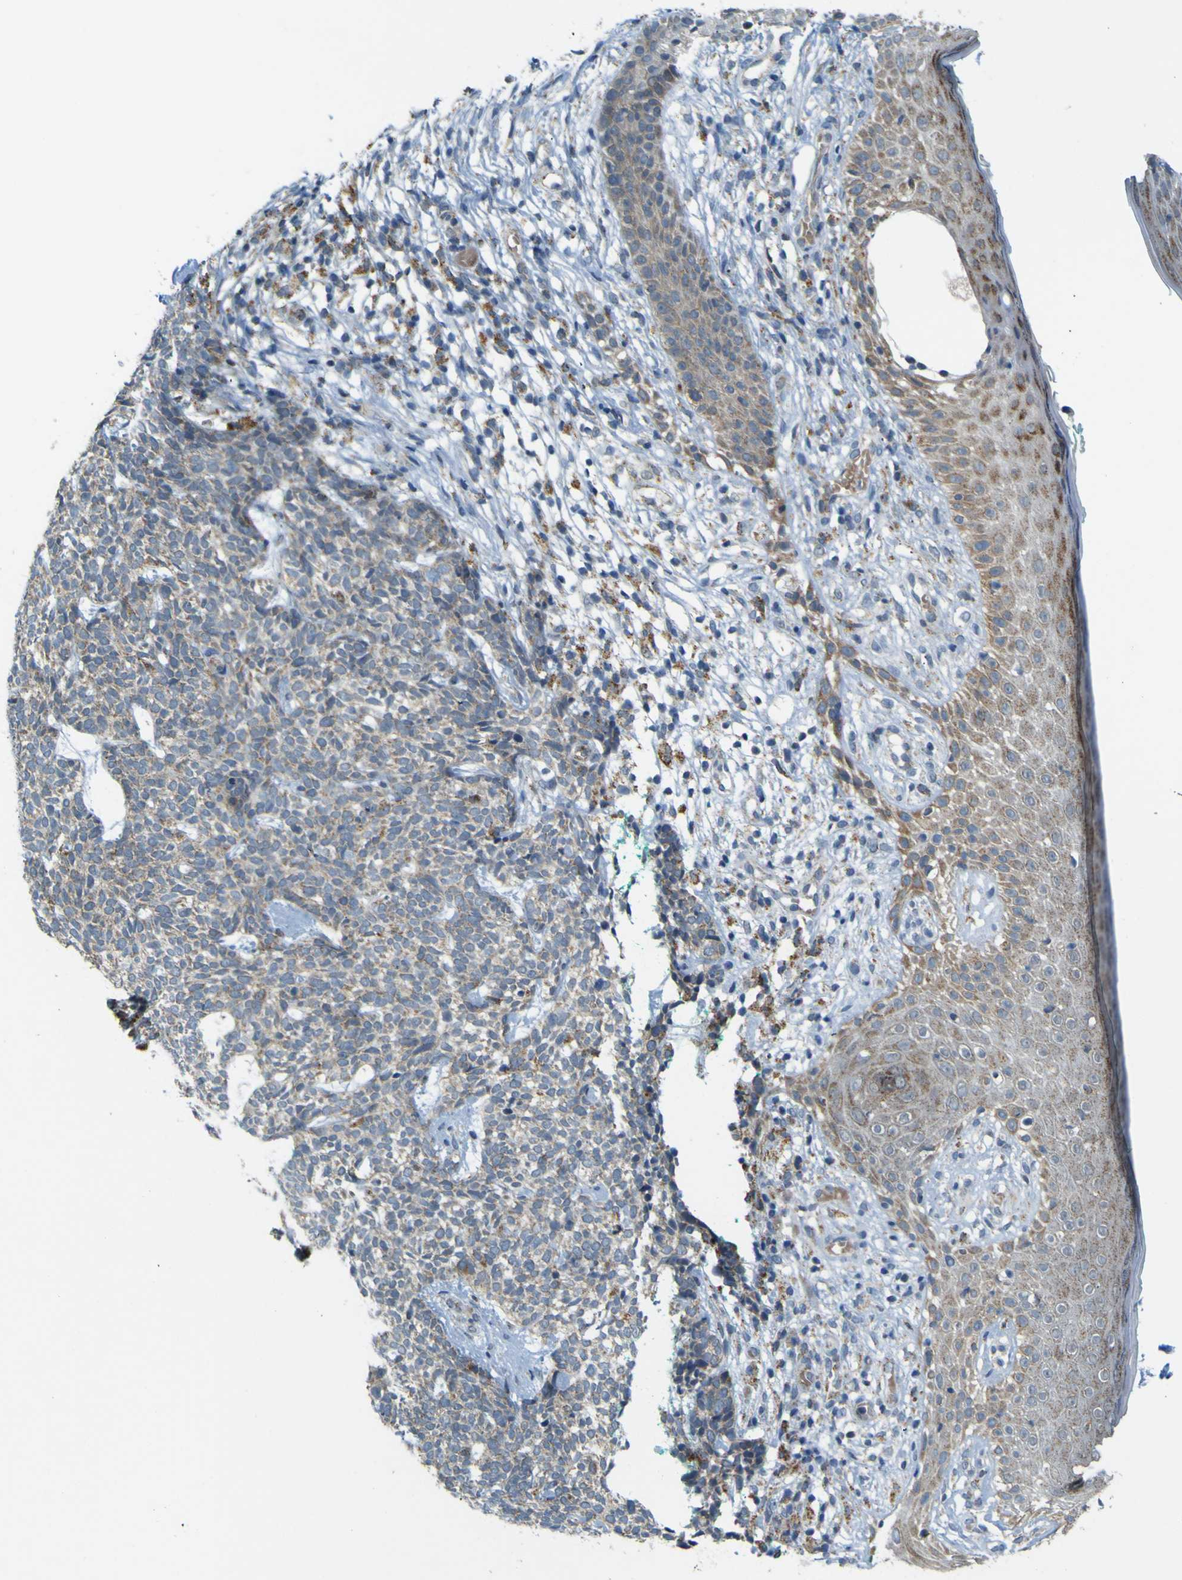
{"staining": {"intensity": "weak", "quantity": ">75%", "location": "cytoplasmic/membranous"}, "tissue": "skin cancer", "cell_type": "Tumor cells", "image_type": "cancer", "snomed": [{"axis": "morphology", "description": "Basal cell carcinoma"}, {"axis": "topography", "description": "Skin"}], "caption": "A micrograph of human basal cell carcinoma (skin) stained for a protein displays weak cytoplasmic/membranous brown staining in tumor cells.", "gene": "ACBD5", "patient": {"sex": "female", "age": 84}}